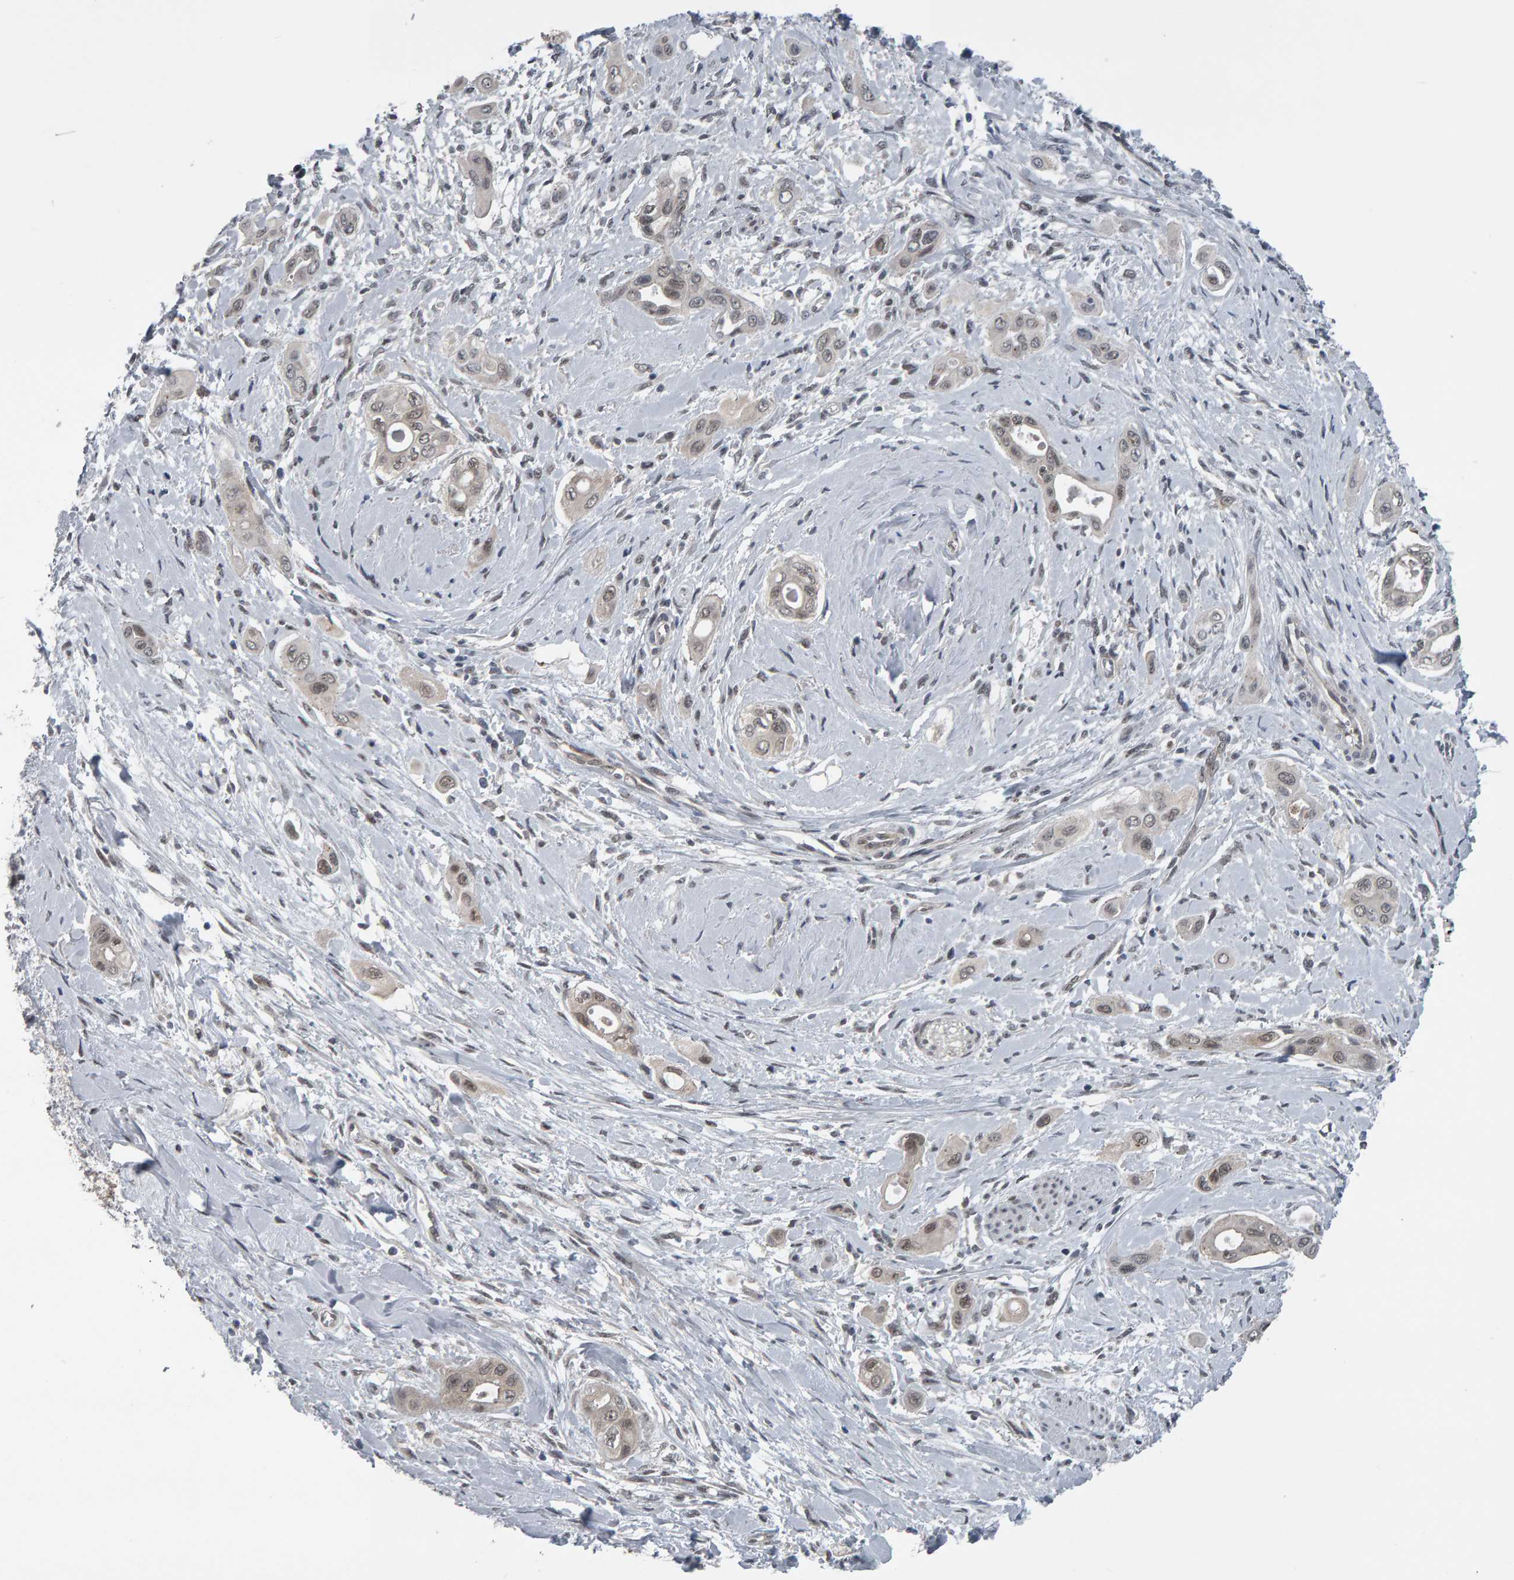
{"staining": {"intensity": "weak", "quantity": "25%-75%", "location": "nuclear"}, "tissue": "pancreatic cancer", "cell_type": "Tumor cells", "image_type": "cancer", "snomed": [{"axis": "morphology", "description": "Adenocarcinoma, NOS"}, {"axis": "topography", "description": "Pancreas"}], "caption": "A micrograph of adenocarcinoma (pancreatic) stained for a protein reveals weak nuclear brown staining in tumor cells.", "gene": "COASY", "patient": {"sex": "male", "age": 59}}